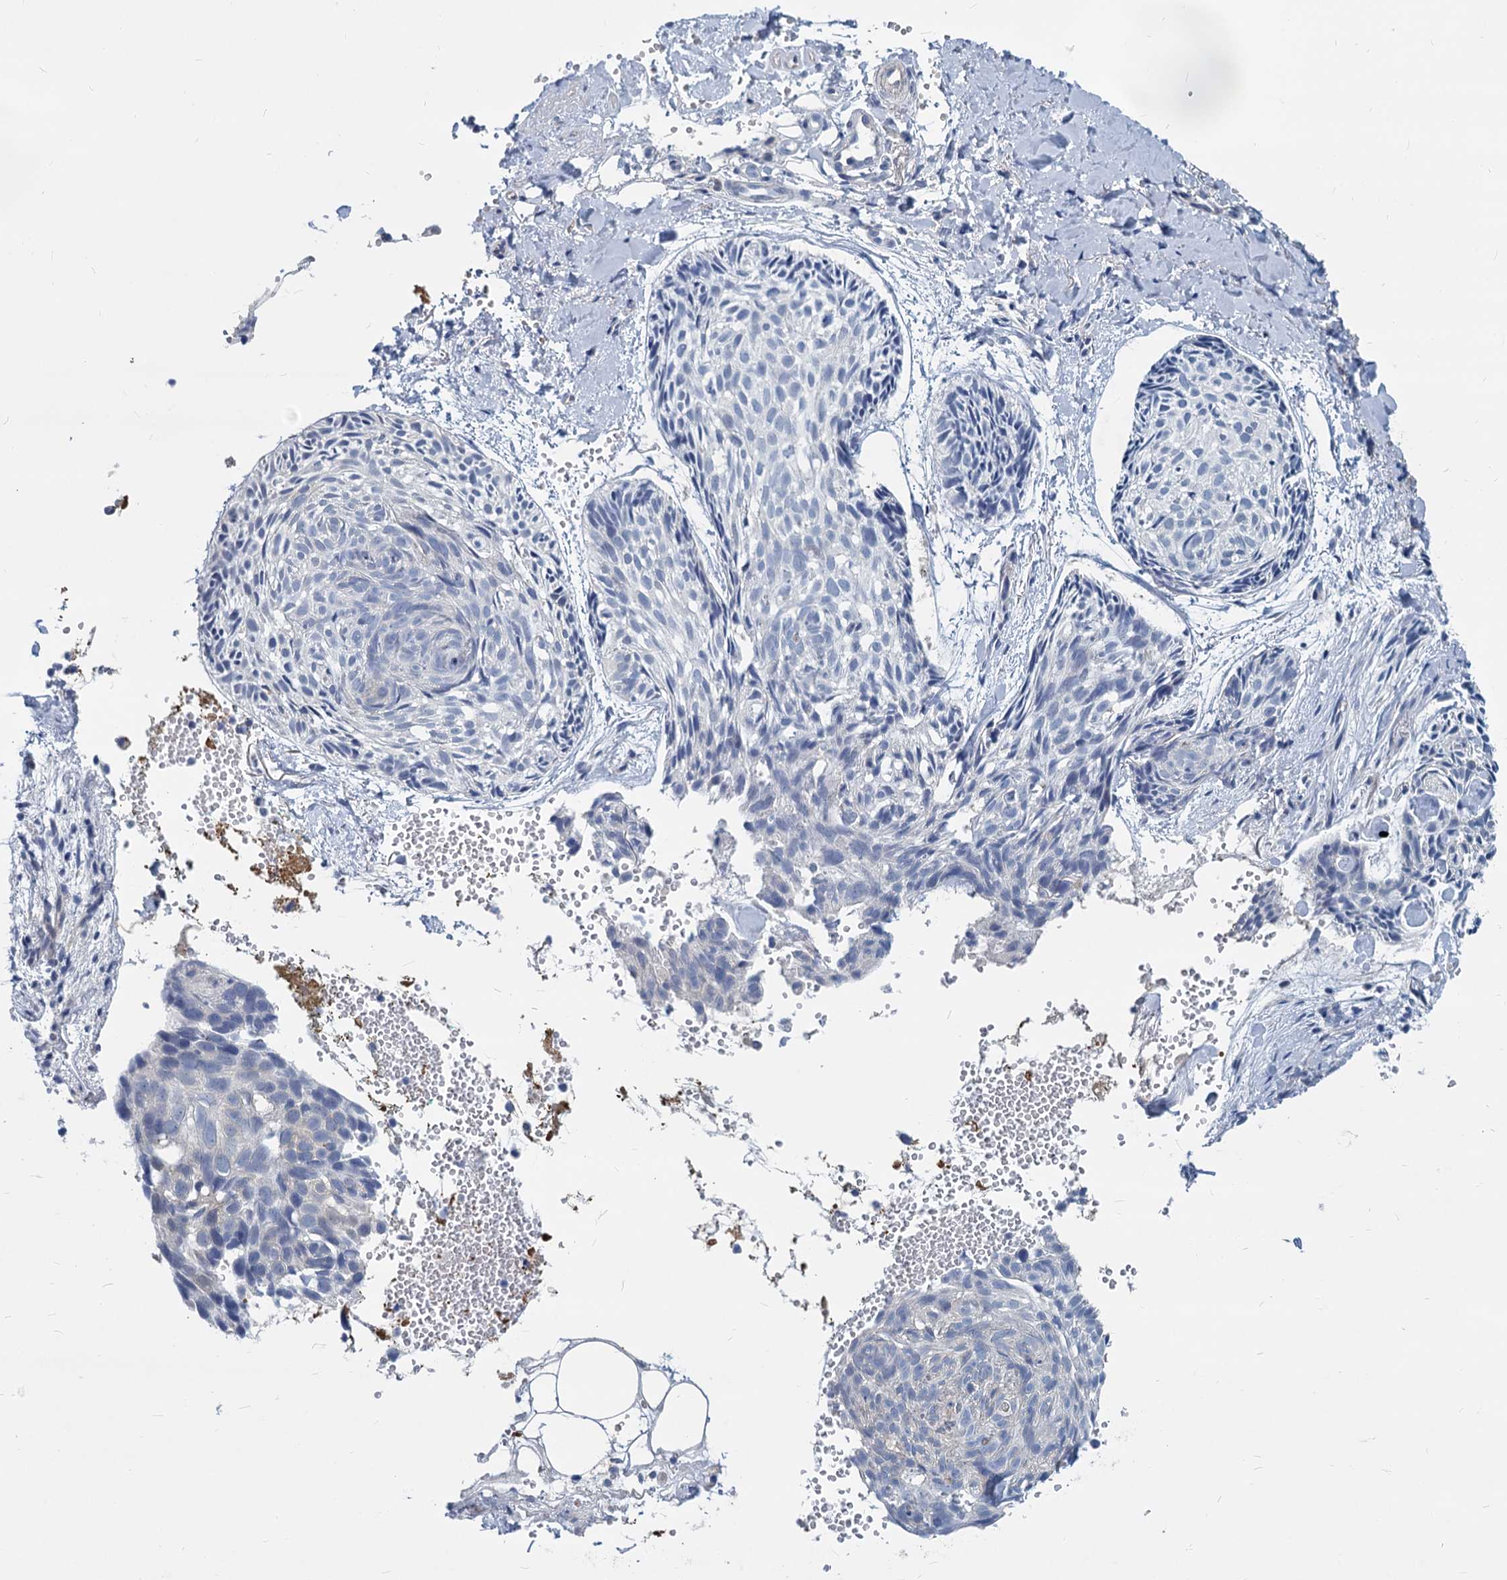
{"staining": {"intensity": "negative", "quantity": "none", "location": "none"}, "tissue": "skin cancer", "cell_type": "Tumor cells", "image_type": "cancer", "snomed": [{"axis": "morphology", "description": "Normal tissue, NOS"}, {"axis": "morphology", "description": "Basal cell carcinoma"}, {"axis": "topography", "description": "Skin"}], "caption": "Immunohistochemistry (IHC) photomicrograph of basal cell carcinoma (skin) stained for a protein (brown), which exhibits no staining in tumor cells. Brightfield microscopy of immunohistochemistry (IHC) stained with DAB (3,3'-diaminobenzidine) (brown) and hematoxylin (blue), captured at high magnification.", "gene": "GSTM3", "patient": {"sex": "male", "age": 66}}